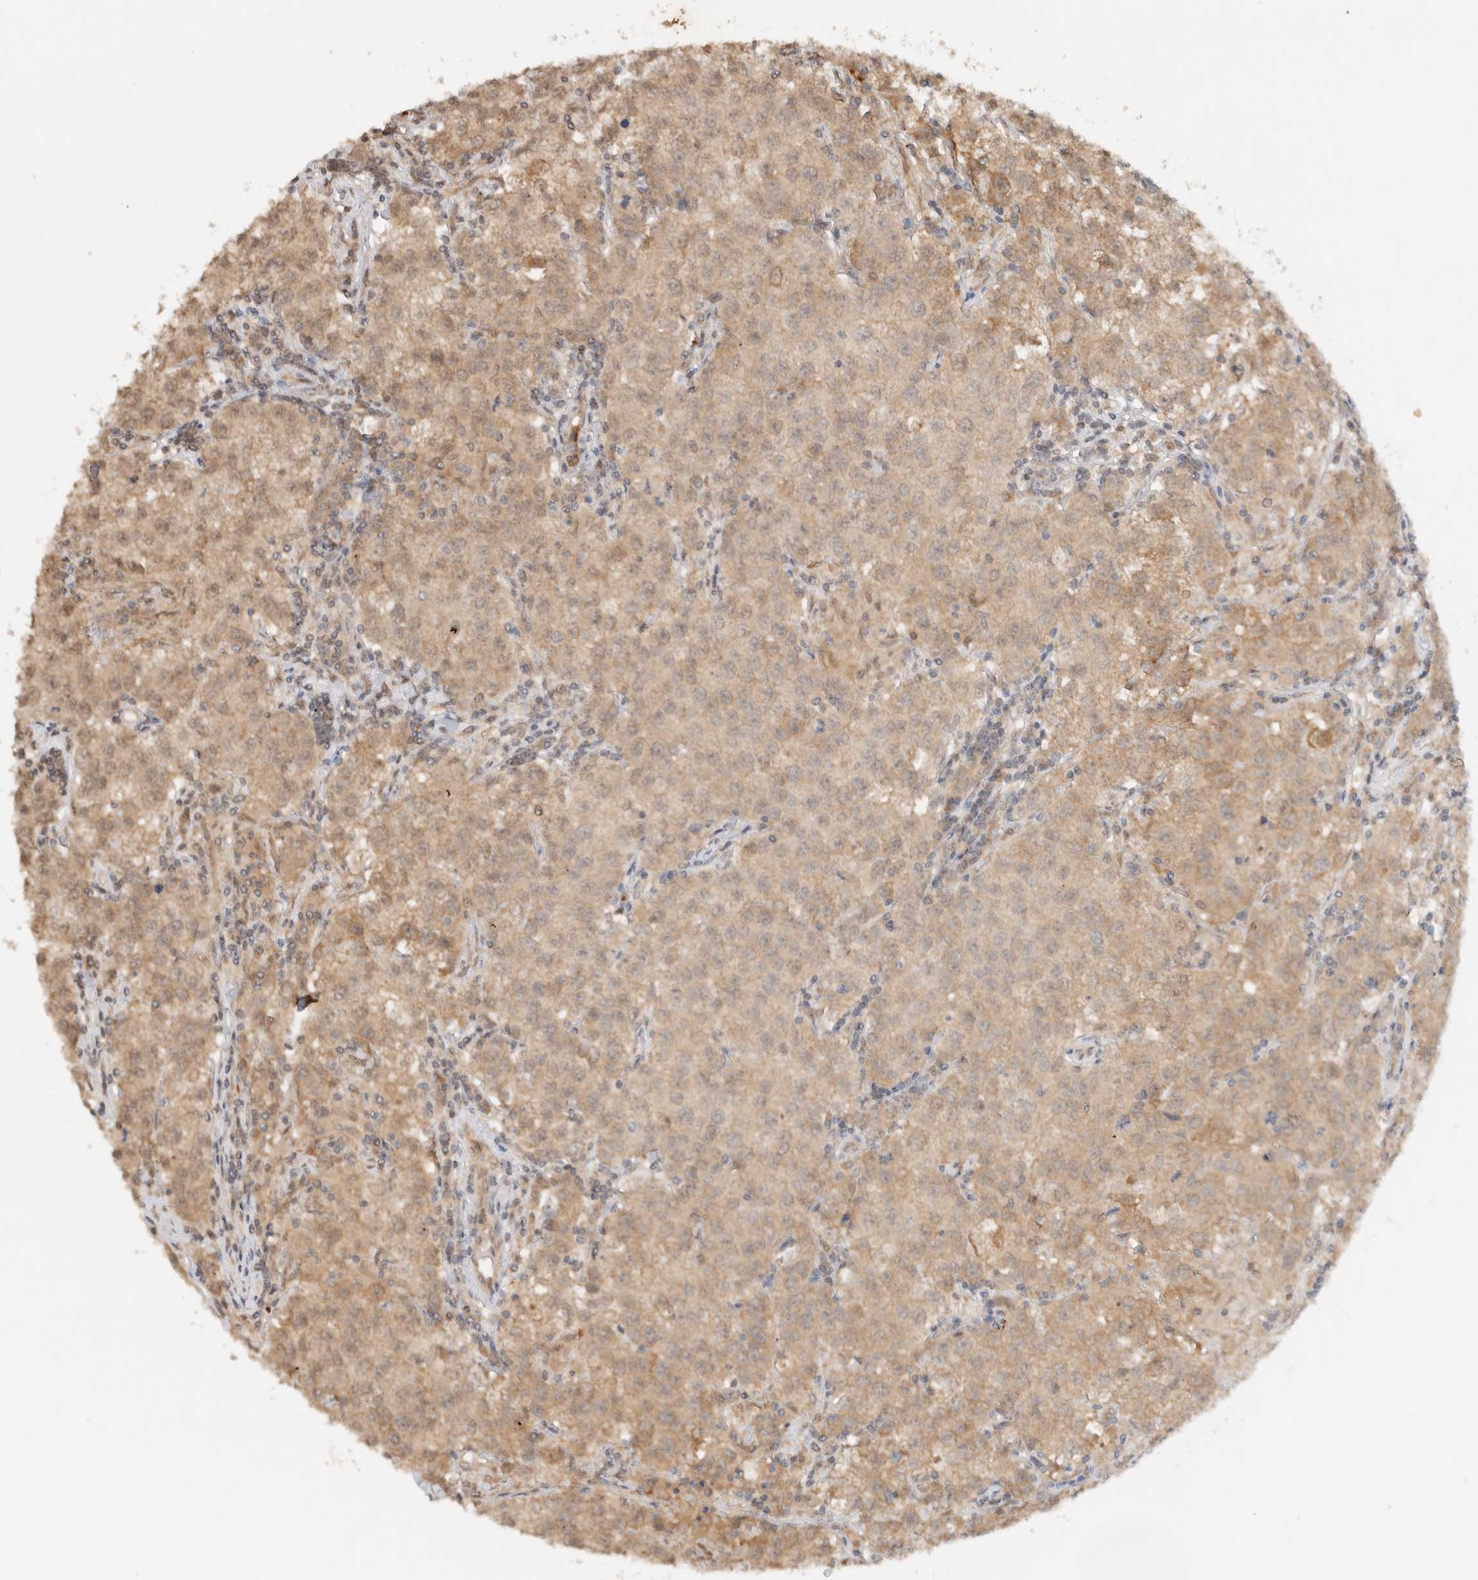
{"staining": {"intensity": "moderate", "quantity": ">75%", "location": "cytoplasmic/membranous"}, "tissue": "testis cancer", "cell_type": "Tumor cells", "image_type": "cancer", "snomed": [{"axis": "morphology", "description": "Seminoma, NOS"}, {"axis": "morphology", "description": "Carcinoma, Embryonal, NOS"}, {"axis": "topography", "description": "Testis"}], "caption": "Human embryonal carcinoma (testis) stained for a protein (brown) demonstrates moderate cytoplasmic/membranous positive staining in approximately >75% of tumor cells.", "gene": "CA13", "patient": {"sex": "male", "age": 43}}